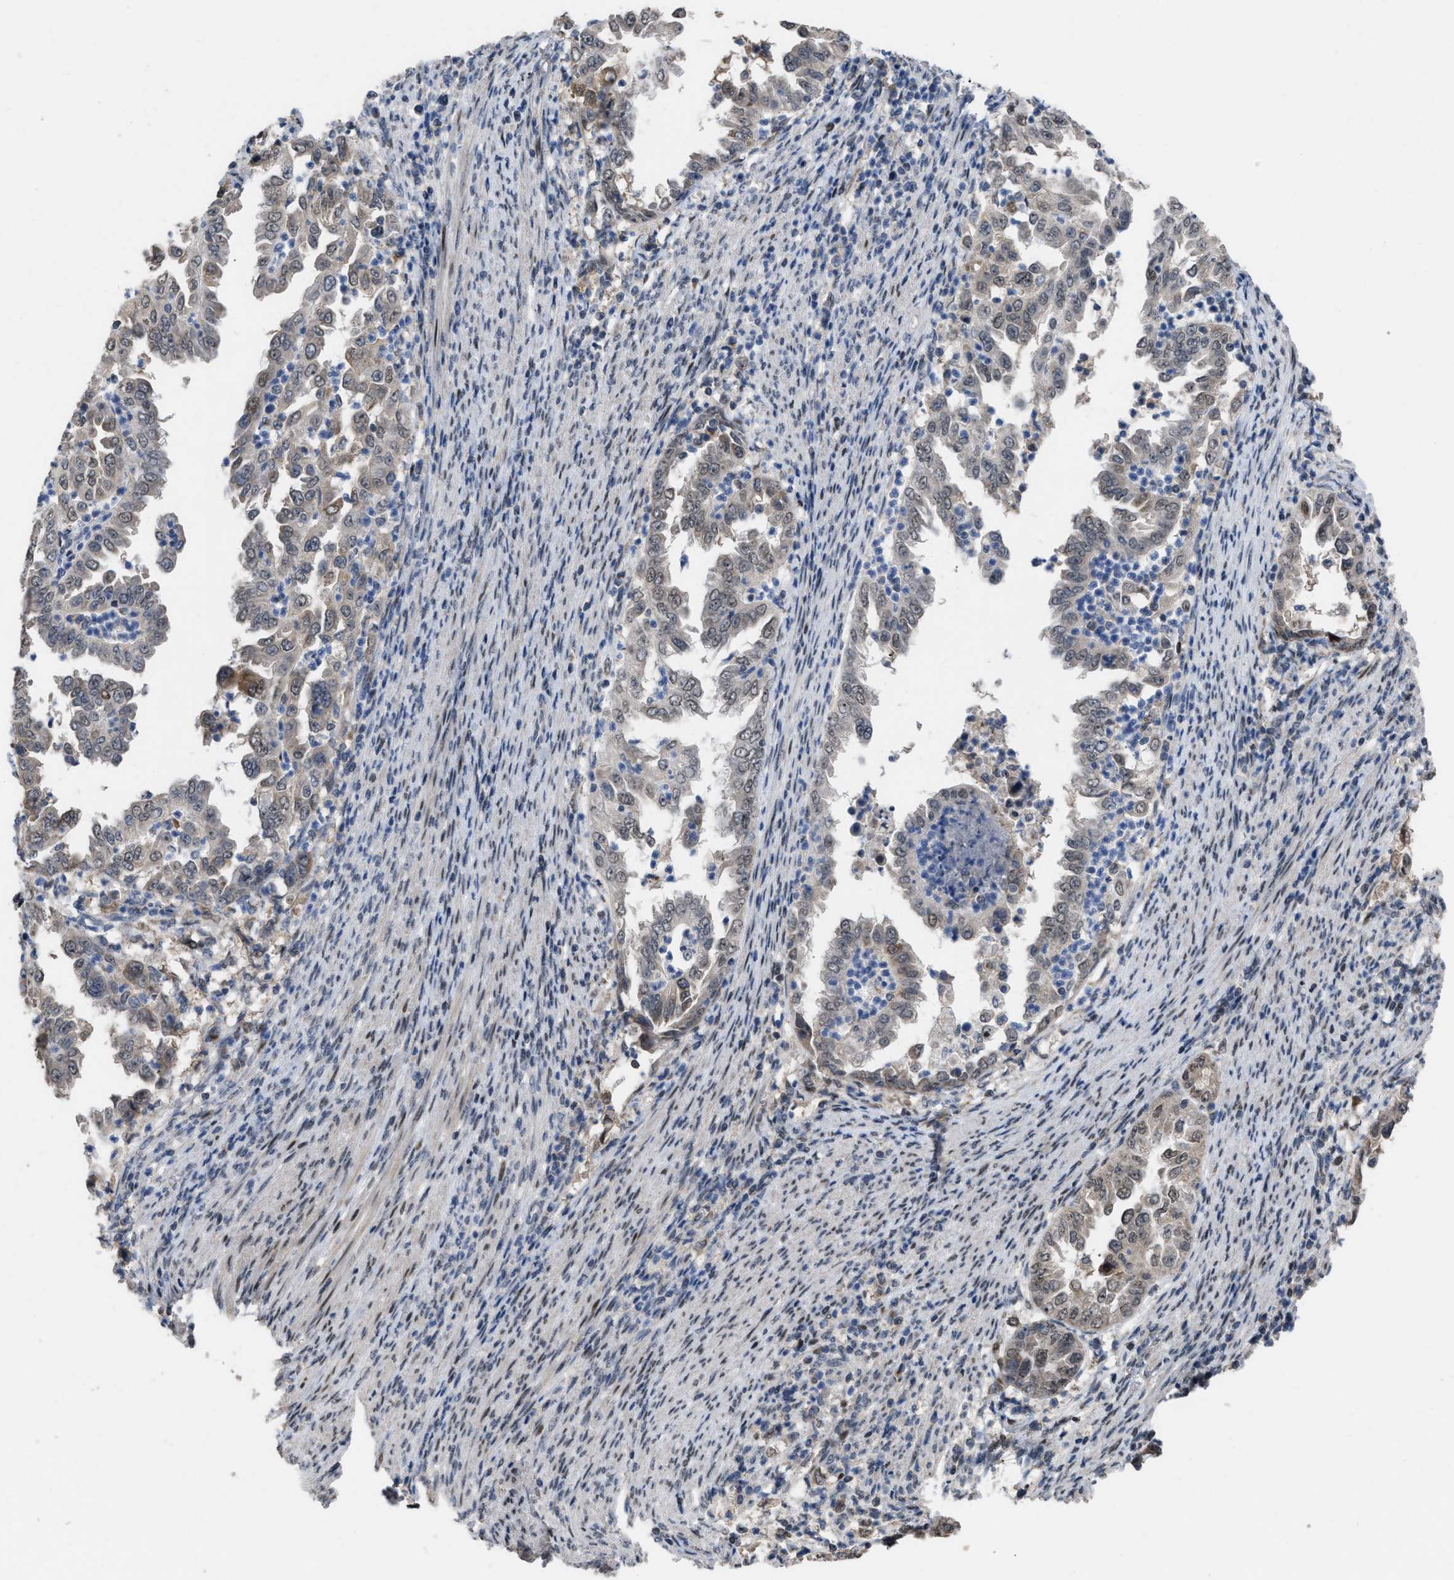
{"staining": {"intensity": "weak", "quantity": "25%-75%", "location": "nuclear"}, "tissue": "endometrial cancer", "cell_type": "Tumor cells", "image_type": "cancer", "snomed": [{"axis": "morphology", "description": "Adenocarcinoma, NOS"}, {"axis": "topography", "description": "Endometrium"}], "caption": "The immunohistochemical stain labels weak nuclear positivity in tumor cells of endometrial cancer tissue.", "gene": "SETDB1", "patient": {"sex": "female", "age": 85}}